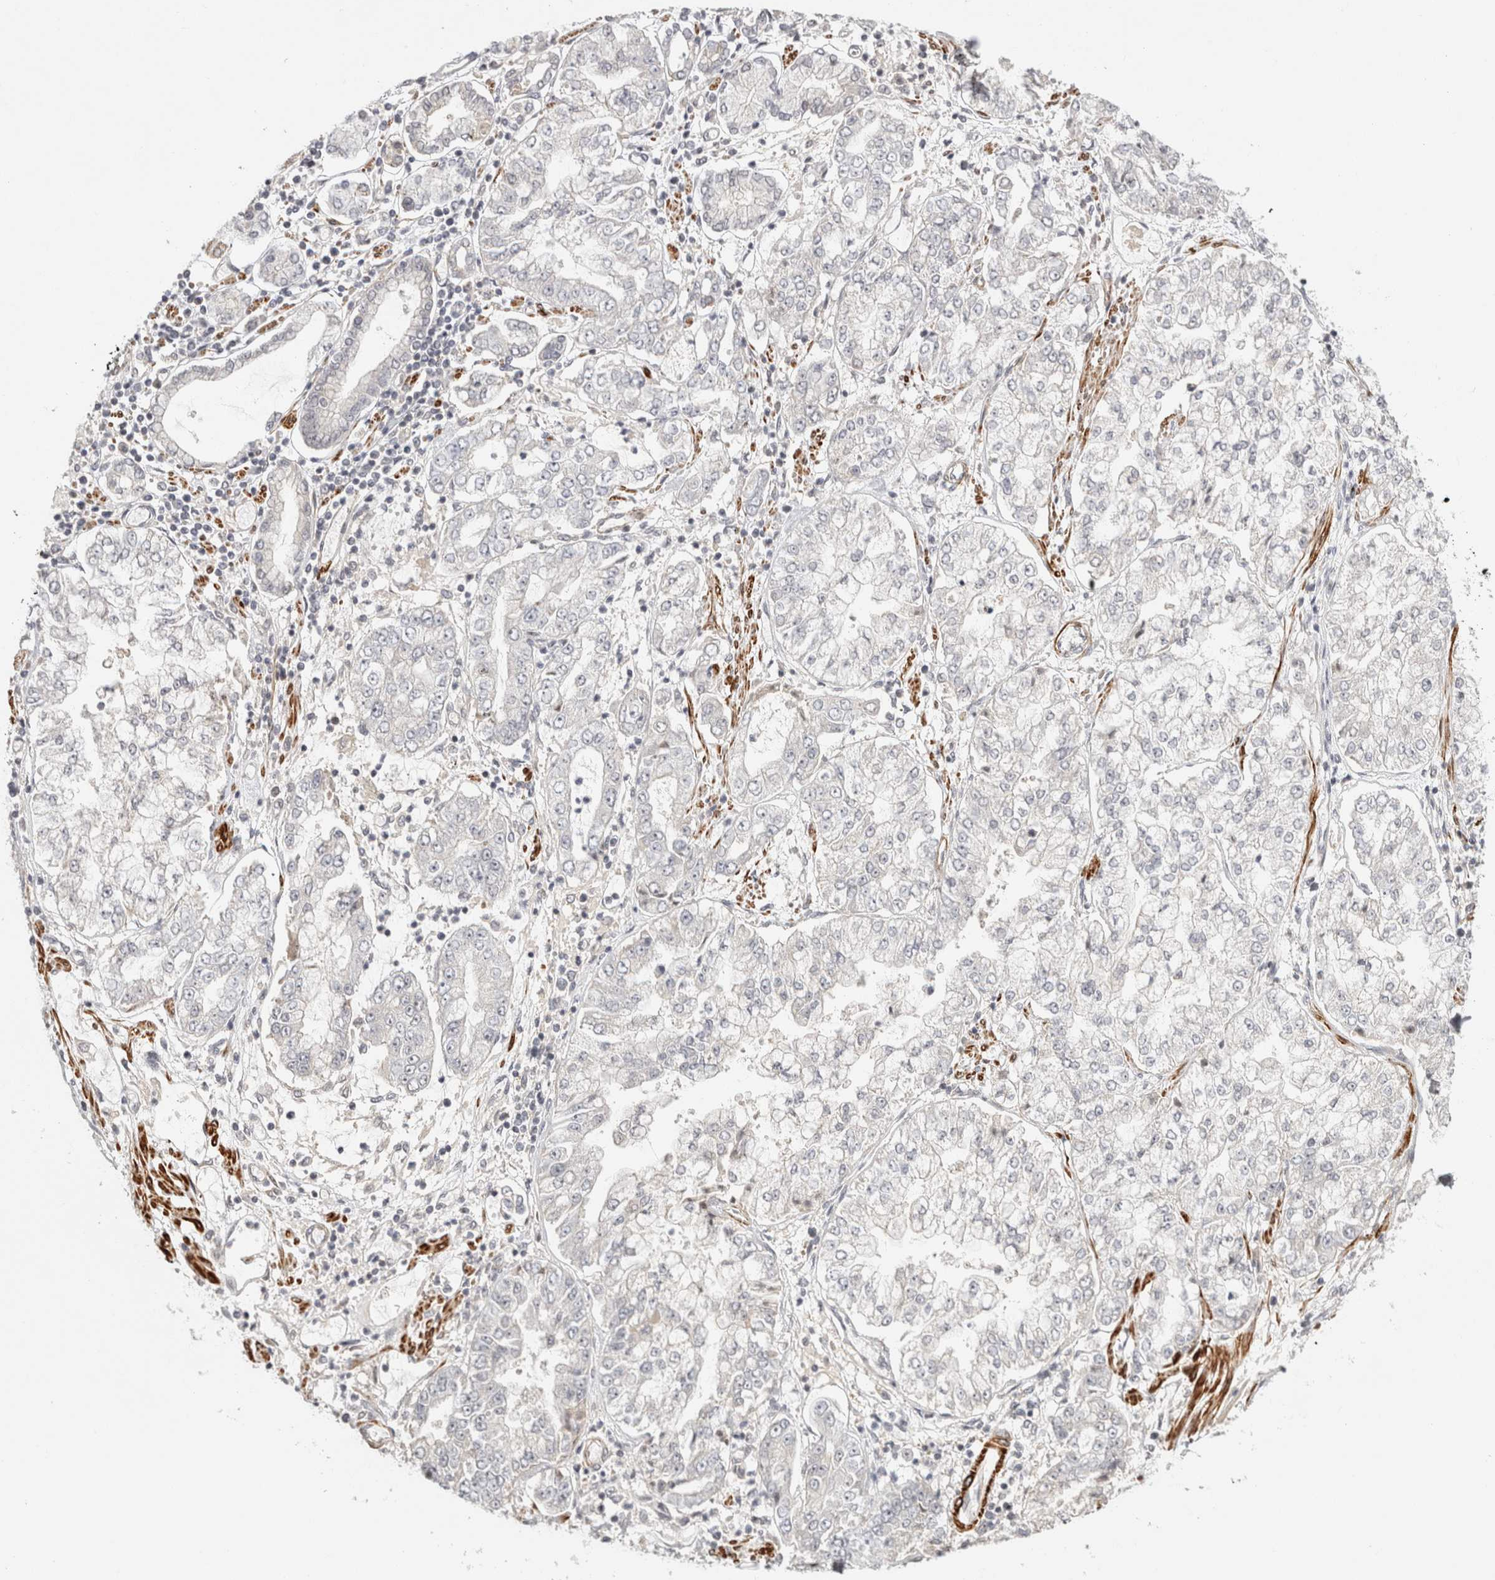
{"staining": {"intensity": "negative", "quantity": "none", "location": "none"}, "tissue": "stomach cancer", "cell_type": "Tumor cells", "image_type": "cancer", "snomed": [{"axis": "morphology", "description": "Adenocarcinoma, NOS"}, {"axis": "topography", "description": "Stomach"}], "caption": "Immunohistochemistry photomicrograph of stomach cancer stained for a protein (brown), which demonstrates no positivity in tumor cells.", "gene": "ZNF318", "patient": {"sex": "male", "age": 76}}